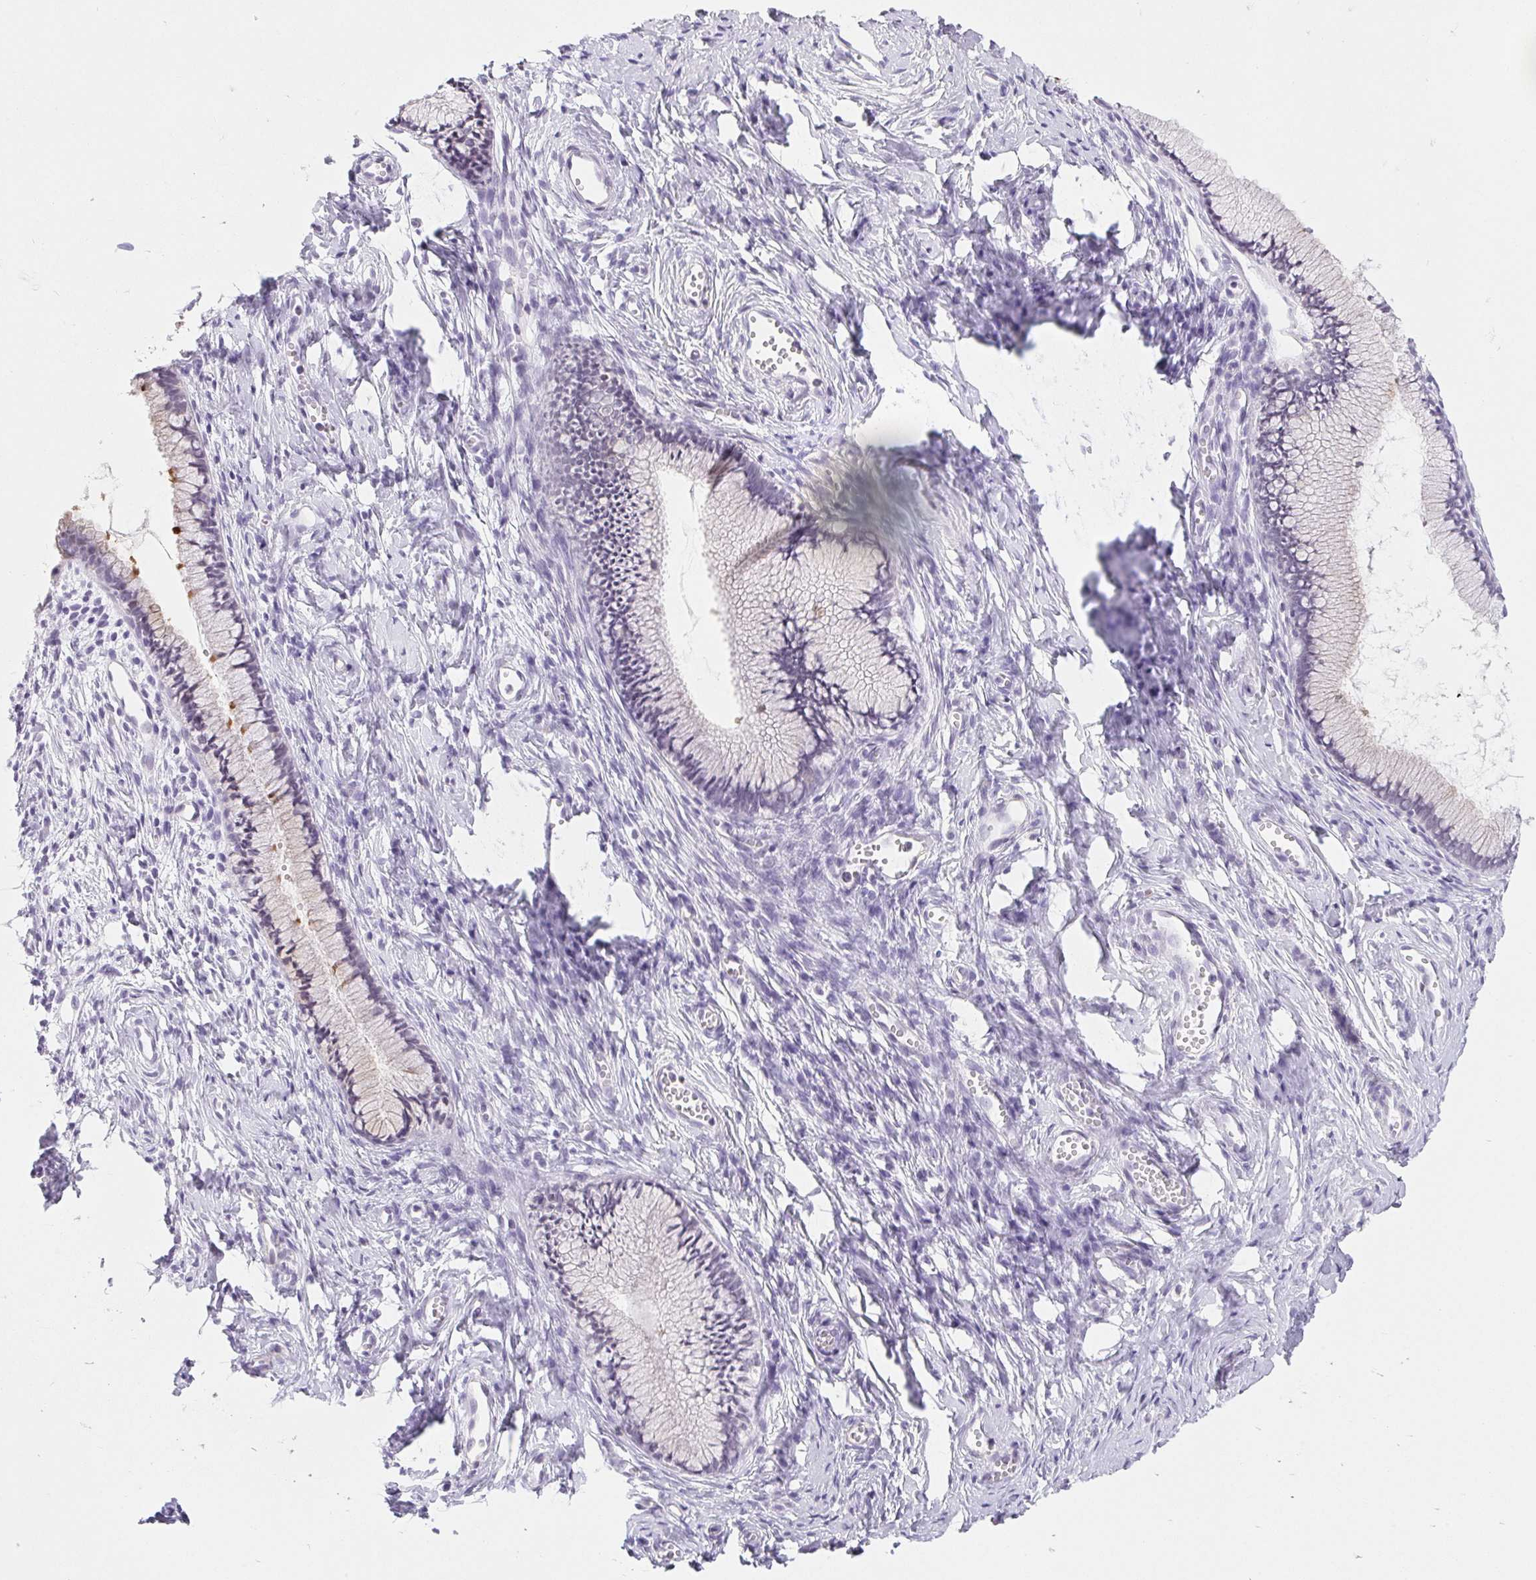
{"staining": {"intensity": "negative", "quantity": "none", "location": "none"}, "tissue": "cervix", "cell_type": "Glandular cells", "image_type": "normal", "snomed": [{"axis": "morphology", "description": "Normal tissue, NOS"}, {"axis": "topography", "description": "Cervix"}], "caption": "Glandular cells are negative for protein expression in unremarkable human cervix.", "gene": "BCAS1", "patient": {"sex": "female", "age": 40}}